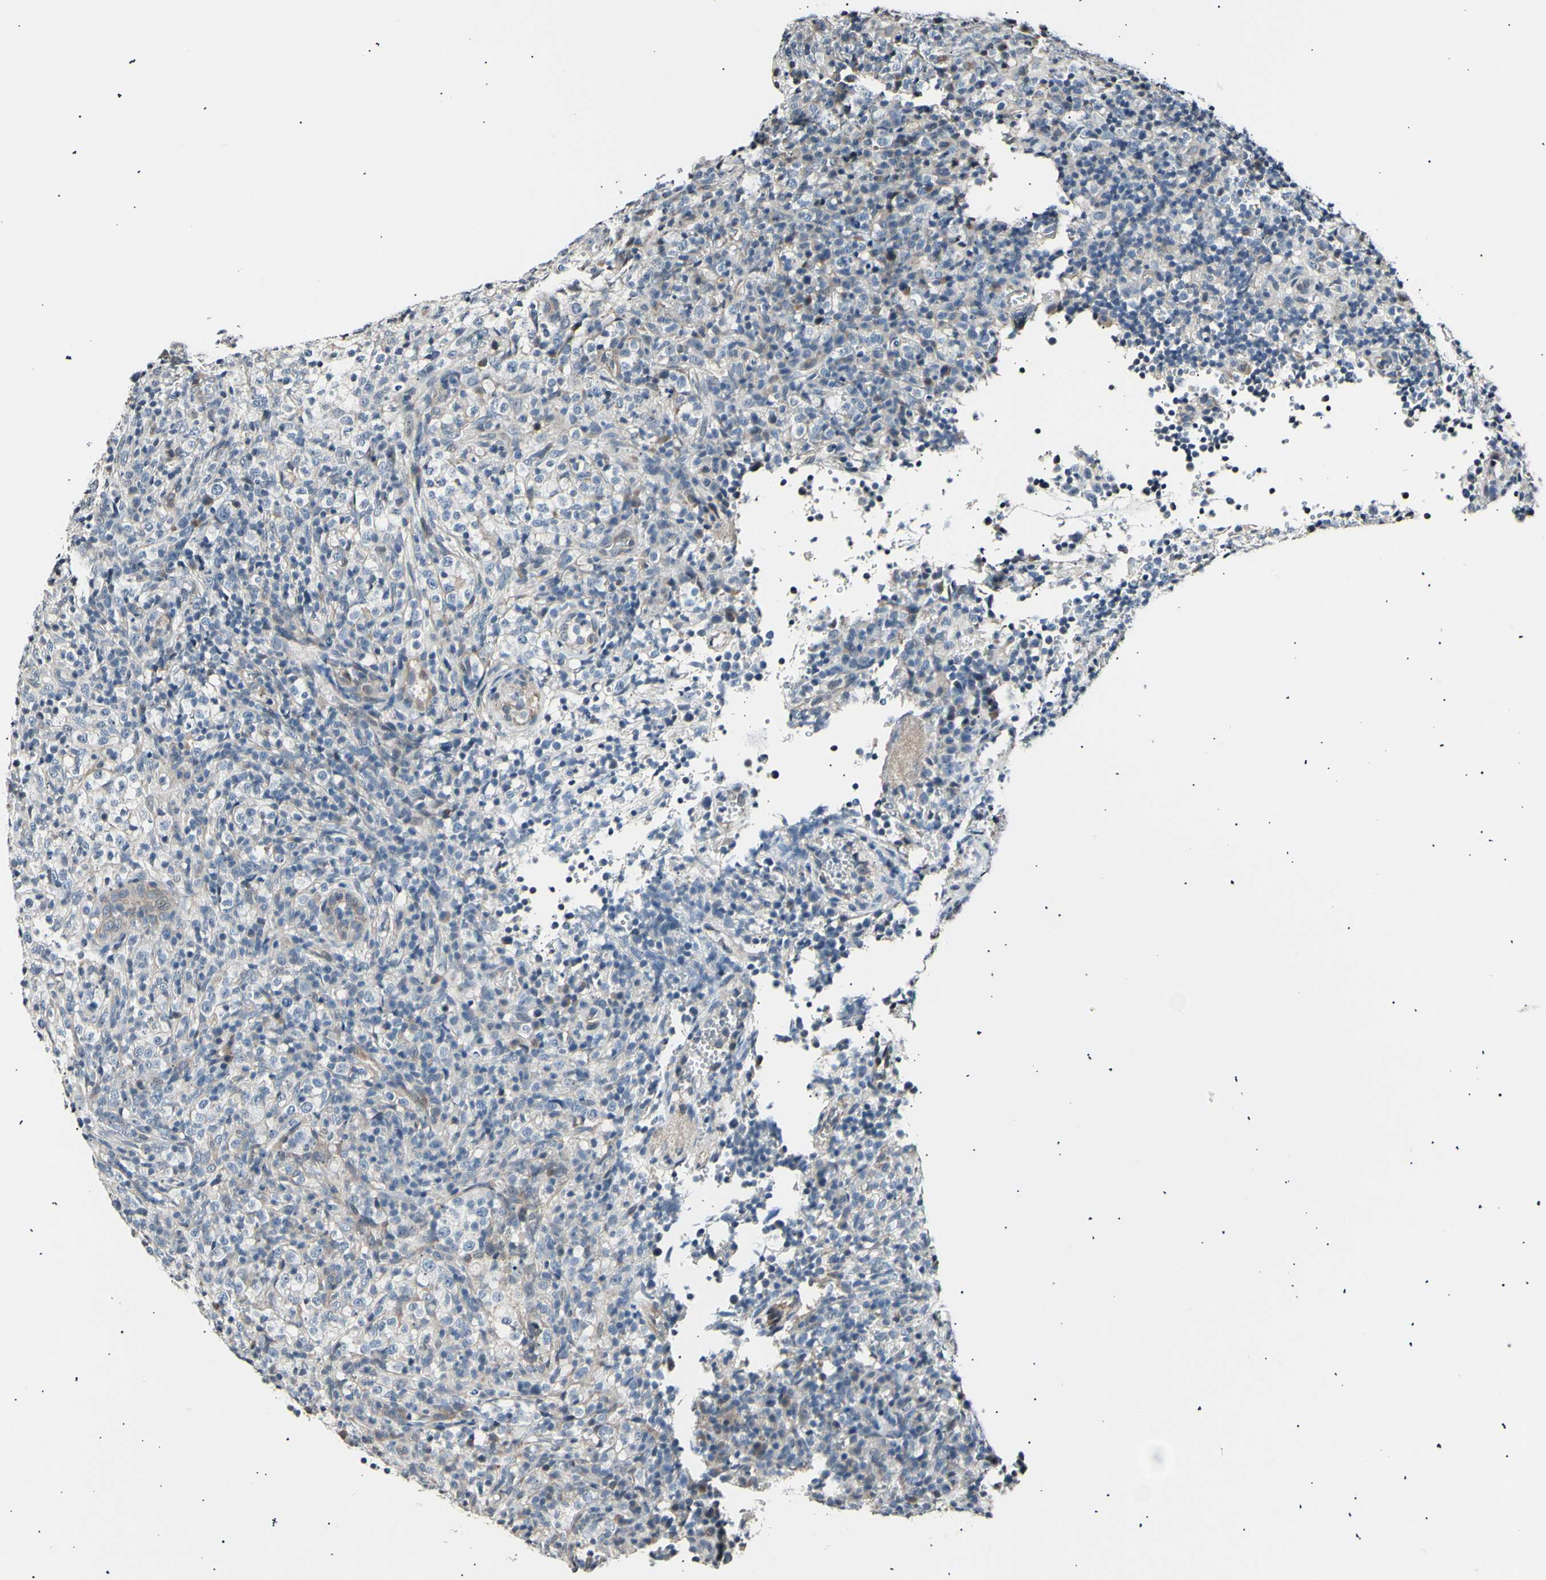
{"staining": {"intensity": "weak", "quantity": "<25%", "location": "cytoplasmic/membranous"}, "tissue": "lymphoma", "cell_type": "Tumor cells", "image_type": "cancer", "snomed": [{"axis": "morphology", "description": "Malignant lymphoma, non-Hodgkin's type, High grade"}, {"axis": "topography", "description": "Lymph node"}], "caption": "Immunohistochemistry micrograph of malignant lymphoma, non-Hodgkin's type (high-grade) stained for a protein (brown), which displays no expression in tumor cells.", "gene": "AK1", "patient": {"sex": "female", "age": 76}}